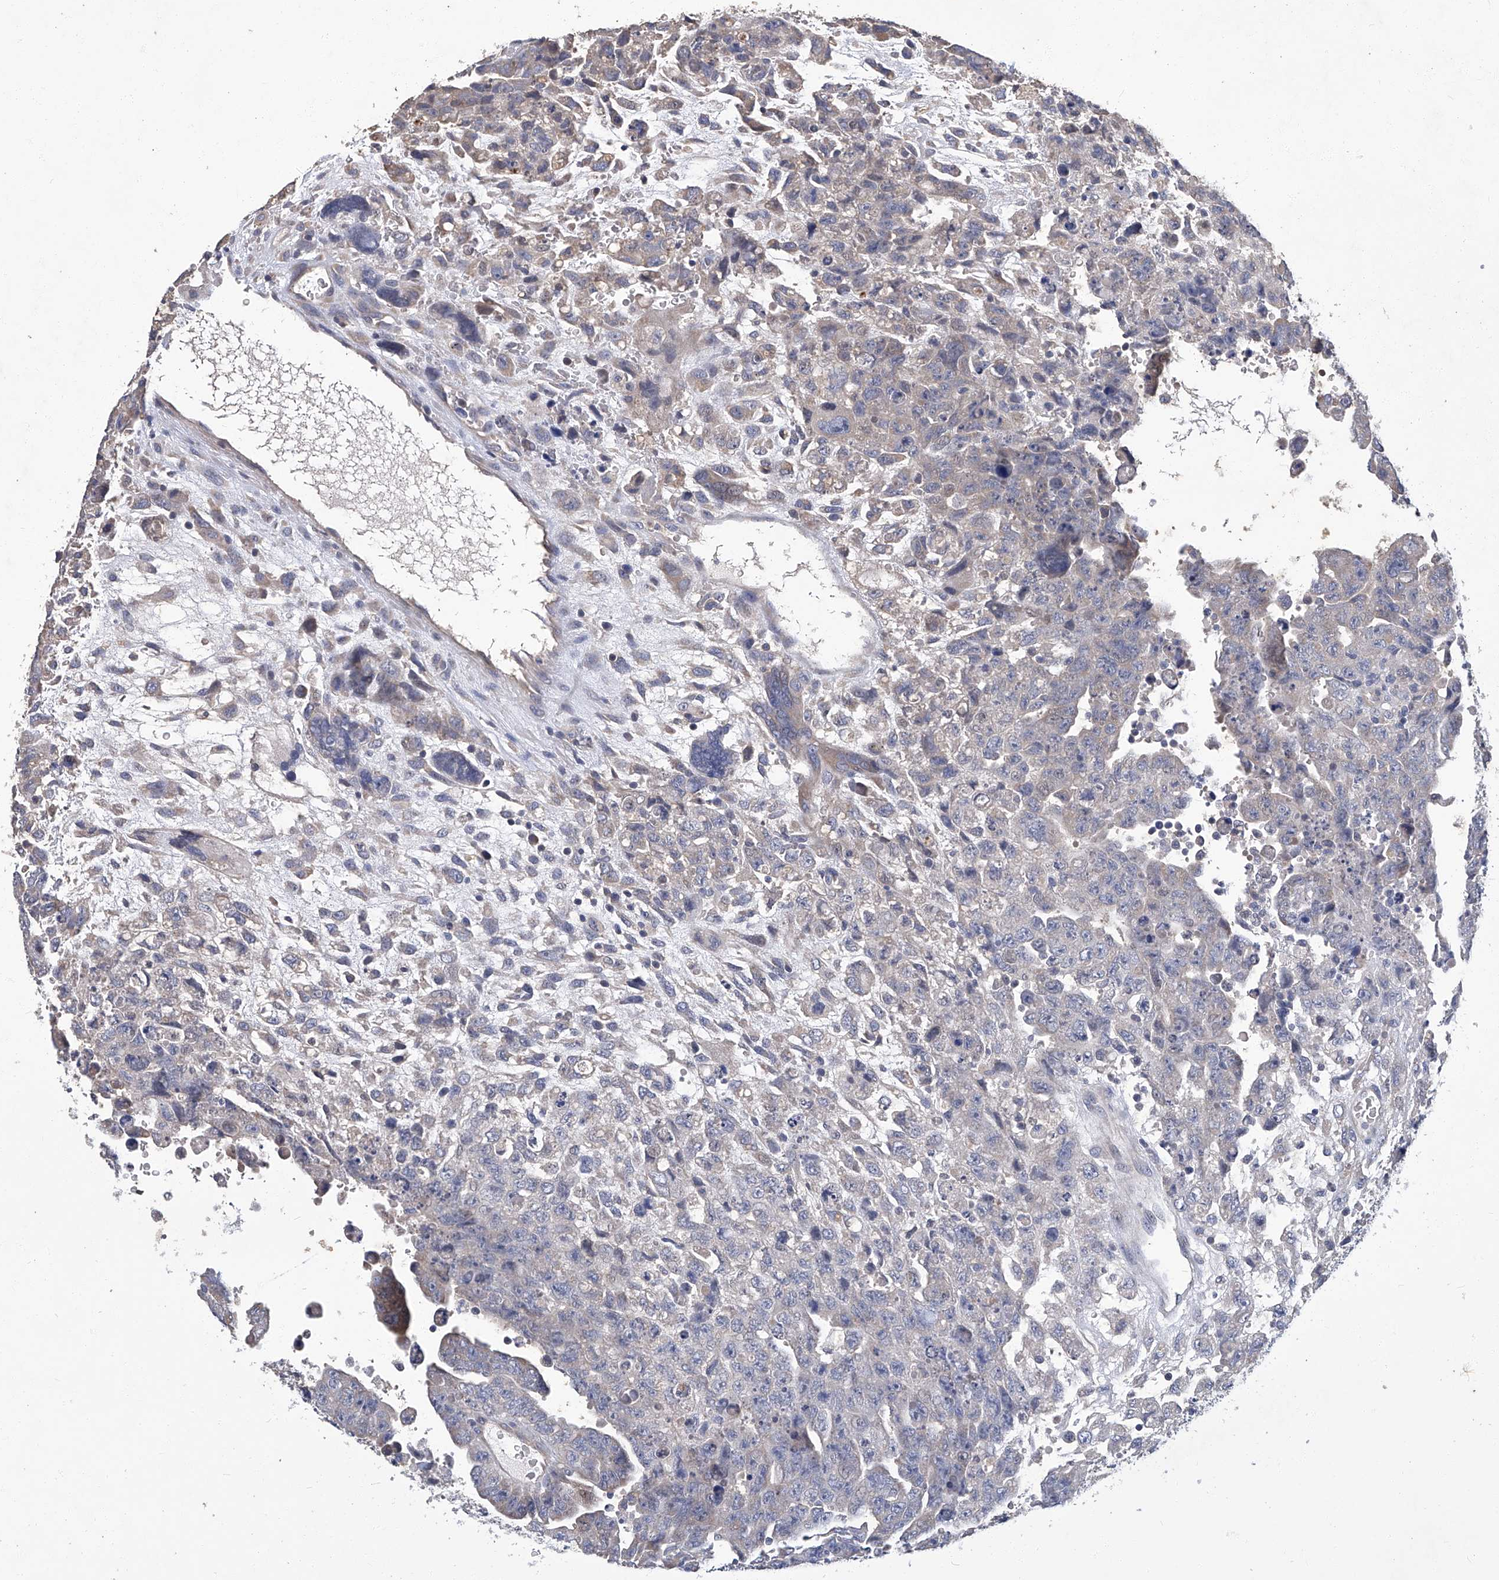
{"staining": {"intensity": "negative", "quantity": "none", "location": "none"}, "tissue": "testis cancer", "cell_type": "Tumor cells", "image_type": "cancer", "snomed": [{"axis": "morphology", "description": "Carcinoma, Embryonal, NOS"}, {"axis": "topography", "description": "Testis"}], "caption": "Immunohistochemistry (IHC) of human testis cancer exhibits no staining in tumor cells.", "gene": "TGFBR1", "patient": {"sex": "male", "age": 28}}